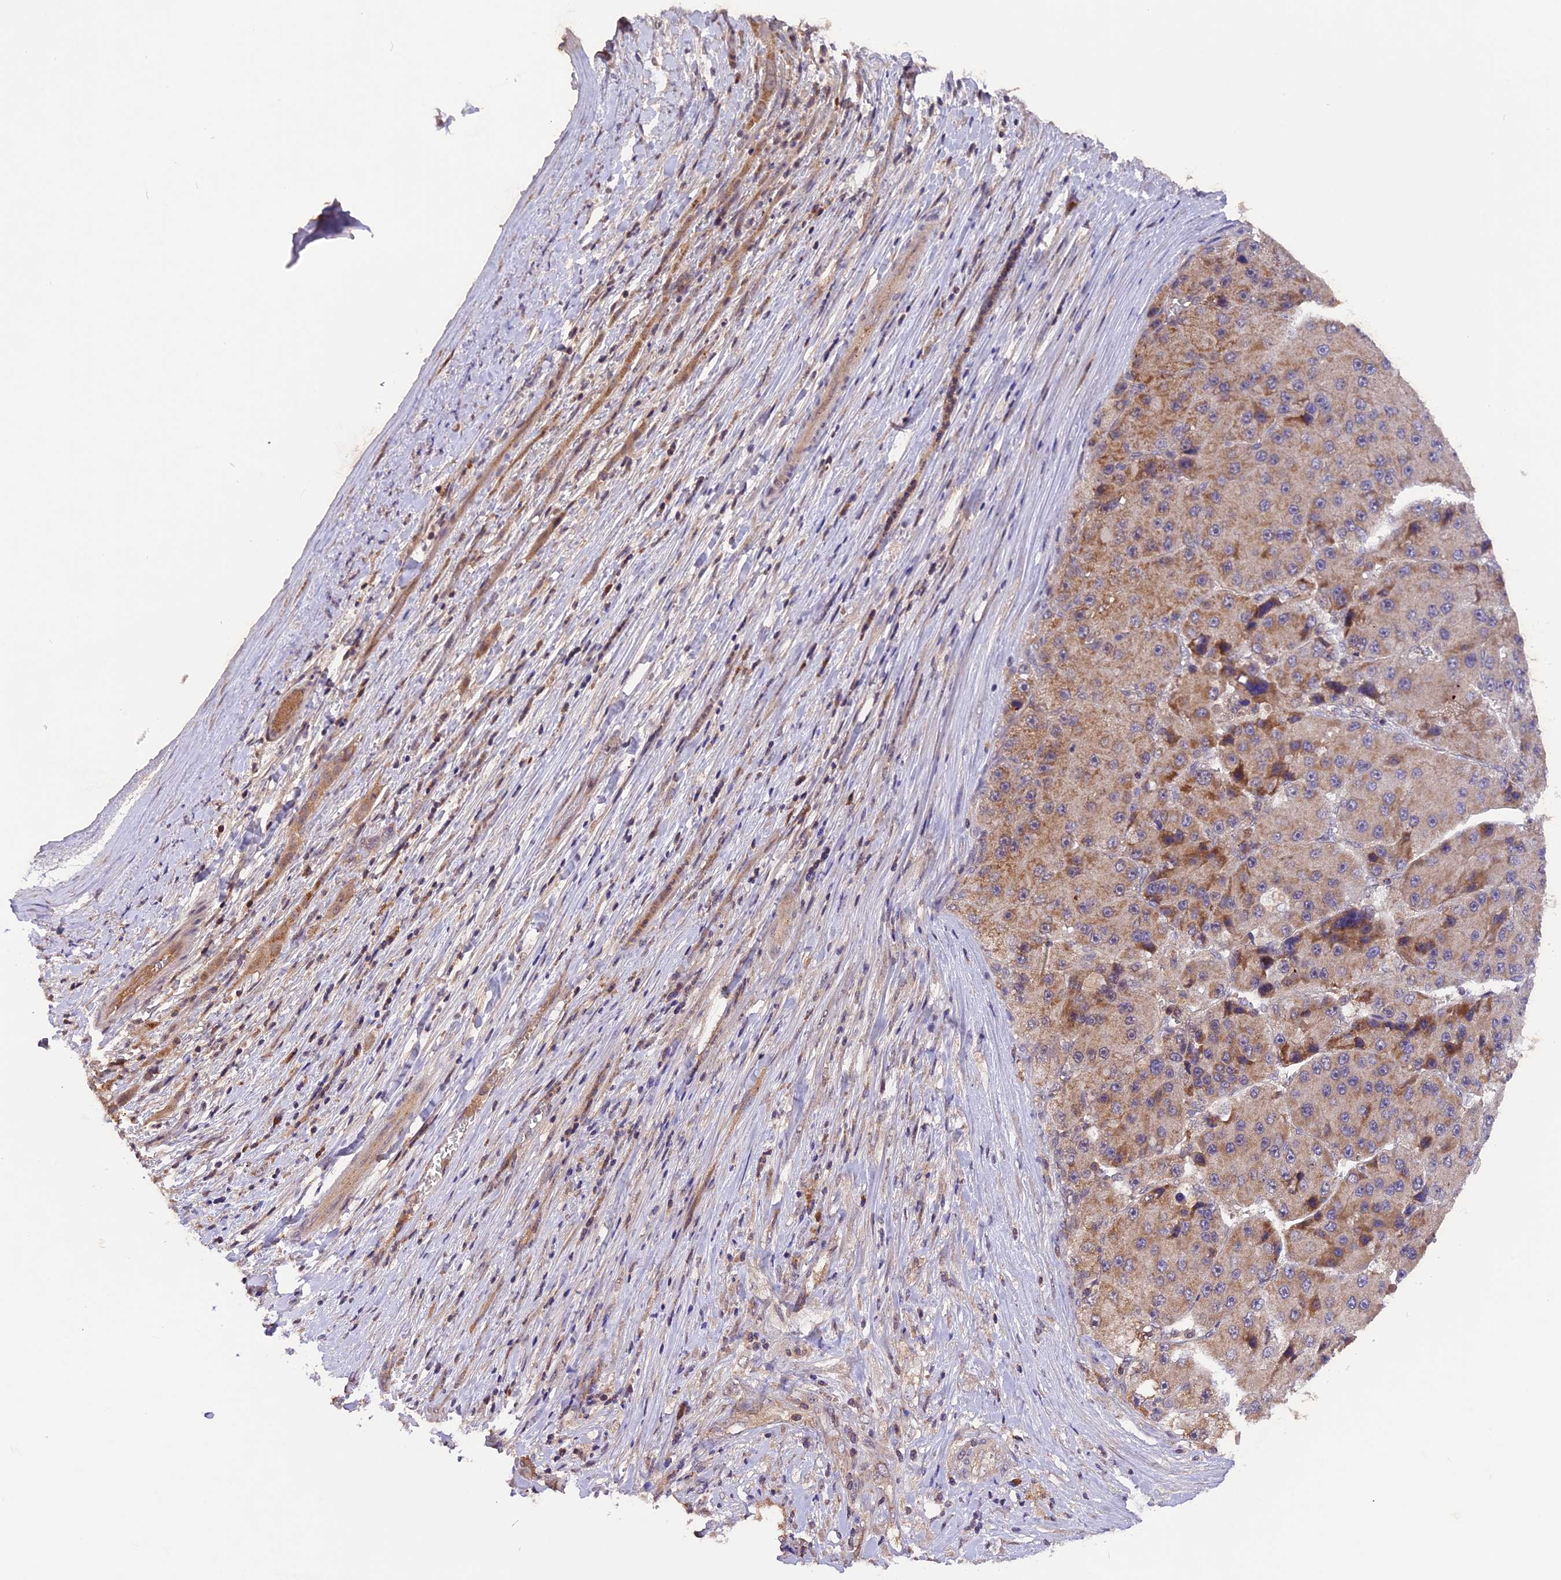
{"staining": {"intensity": "moderate", "quantity": ">75%", "location": "cytoplasmic/membranous"}, "tissue": "liver cancer", "cell_type": "Tumor cells", "image_type": "cancer", "snomed": [{"axis": "morphology", "description": "Carcinoma, Hepatocellular, NOS"}, {"axis": "topography", "description": "Liver"}], "caption": "Human hepatocellular carcinoma (liver) stained for a protein (brown) reveals moderate cytoplasmic/membranous positive expression in approximately >75% of tumor cells.", "gene": "MARK4", "patient": {"sex": "female", "age": 73}}